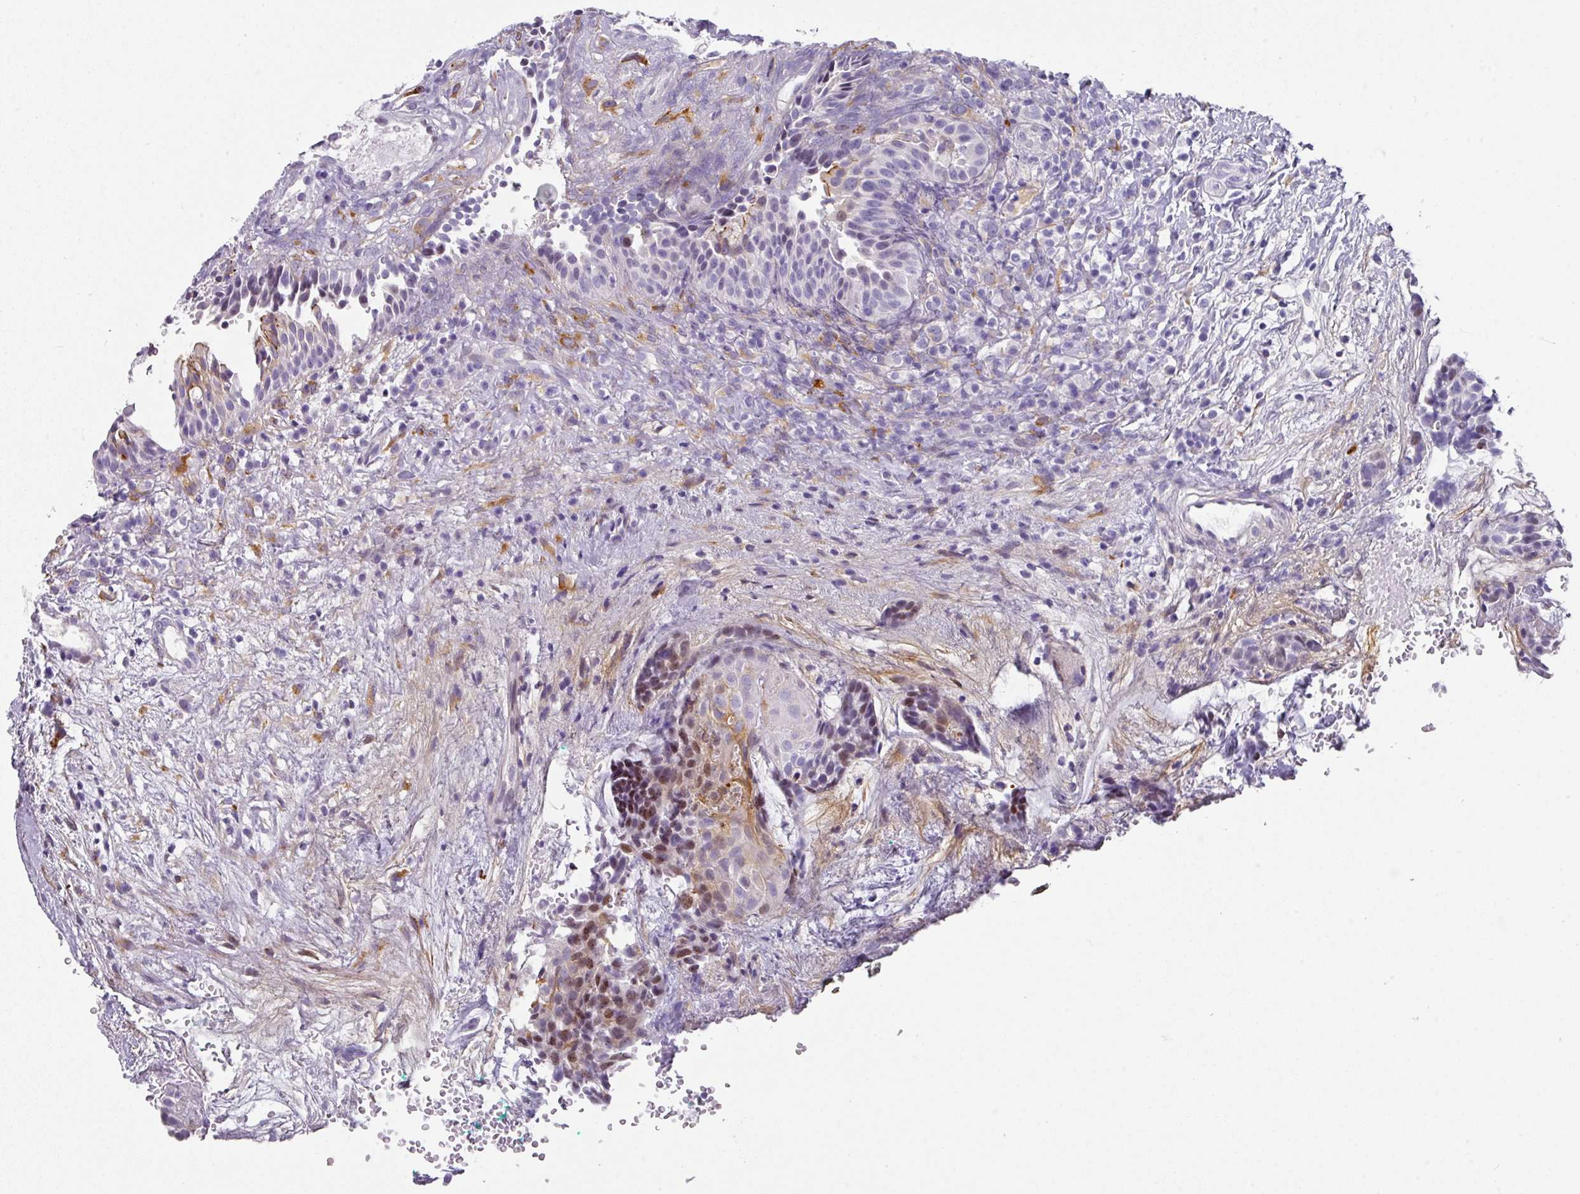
{"staining": {"intensity": "moderate", "quantity": "<25%", "location": "nuclear"}, "tissue": "head and neck cancer", "cell_type": "Tumor cells", "image_type": "cancer", "snomed": [{"axis": "morphology", "description": "Adenocarcinoma, NOS"}, {"axis": "topography", "description": "Subcutis"}, {"axis": "topography", "description": "Head-Neck"}], "caption": "Immunohistochemistry (IHC) image of human adenocarcinoma (head and neck) stained for a protein (brown), which demonstrates low levels of moderate nuclear staining in approximately <25% of tumor cells.", "gene": "ANKRD29", "patient": {"sex": "female", "age": 73}}